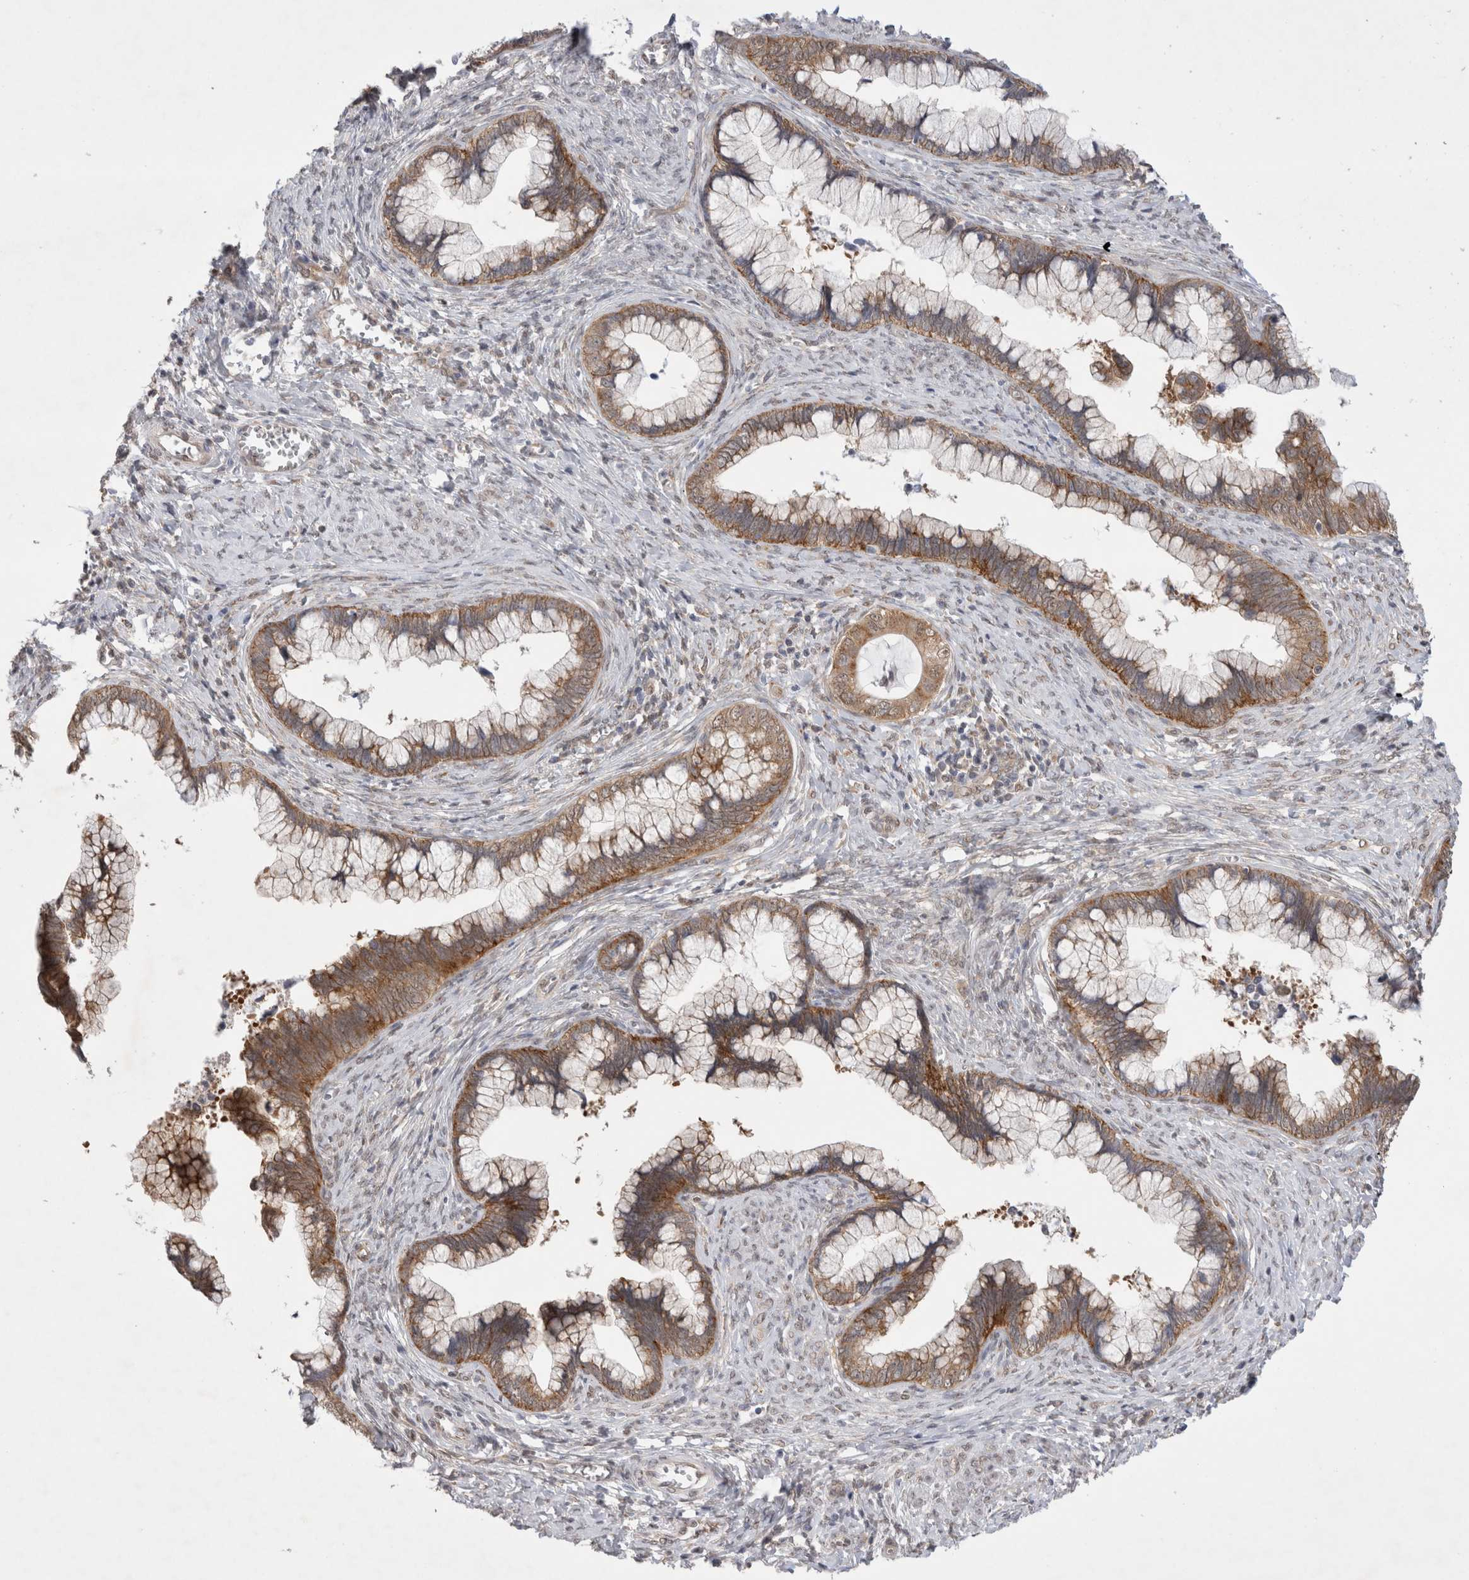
{"staining": {"intensity": "moderate", "quantity": ">75%", "location": "cytoplasmic/membranous"}, "tissue": "cervical cancer", "cell_type": "Tumor cells", "image_type": "cancer", "snomed": [{"axis": "morphology", "description": "Adenocarcinoma, NOS"}, {"axis": "topography", "description": "Cervix"}], "caption": "Protein staining displays moderate cytoplasmic/membranous staining in about >75% of tumor cells in cervical cancer (adenocarcinoma). The protein is stained brown, and the nuclei are stained in blue (DAB (3,3'-diaminobenzidine) IHC with brightfield microscopy, high magnification).", "gene": "WIPF2", "patient": {"sex": "female", "age": 44}}